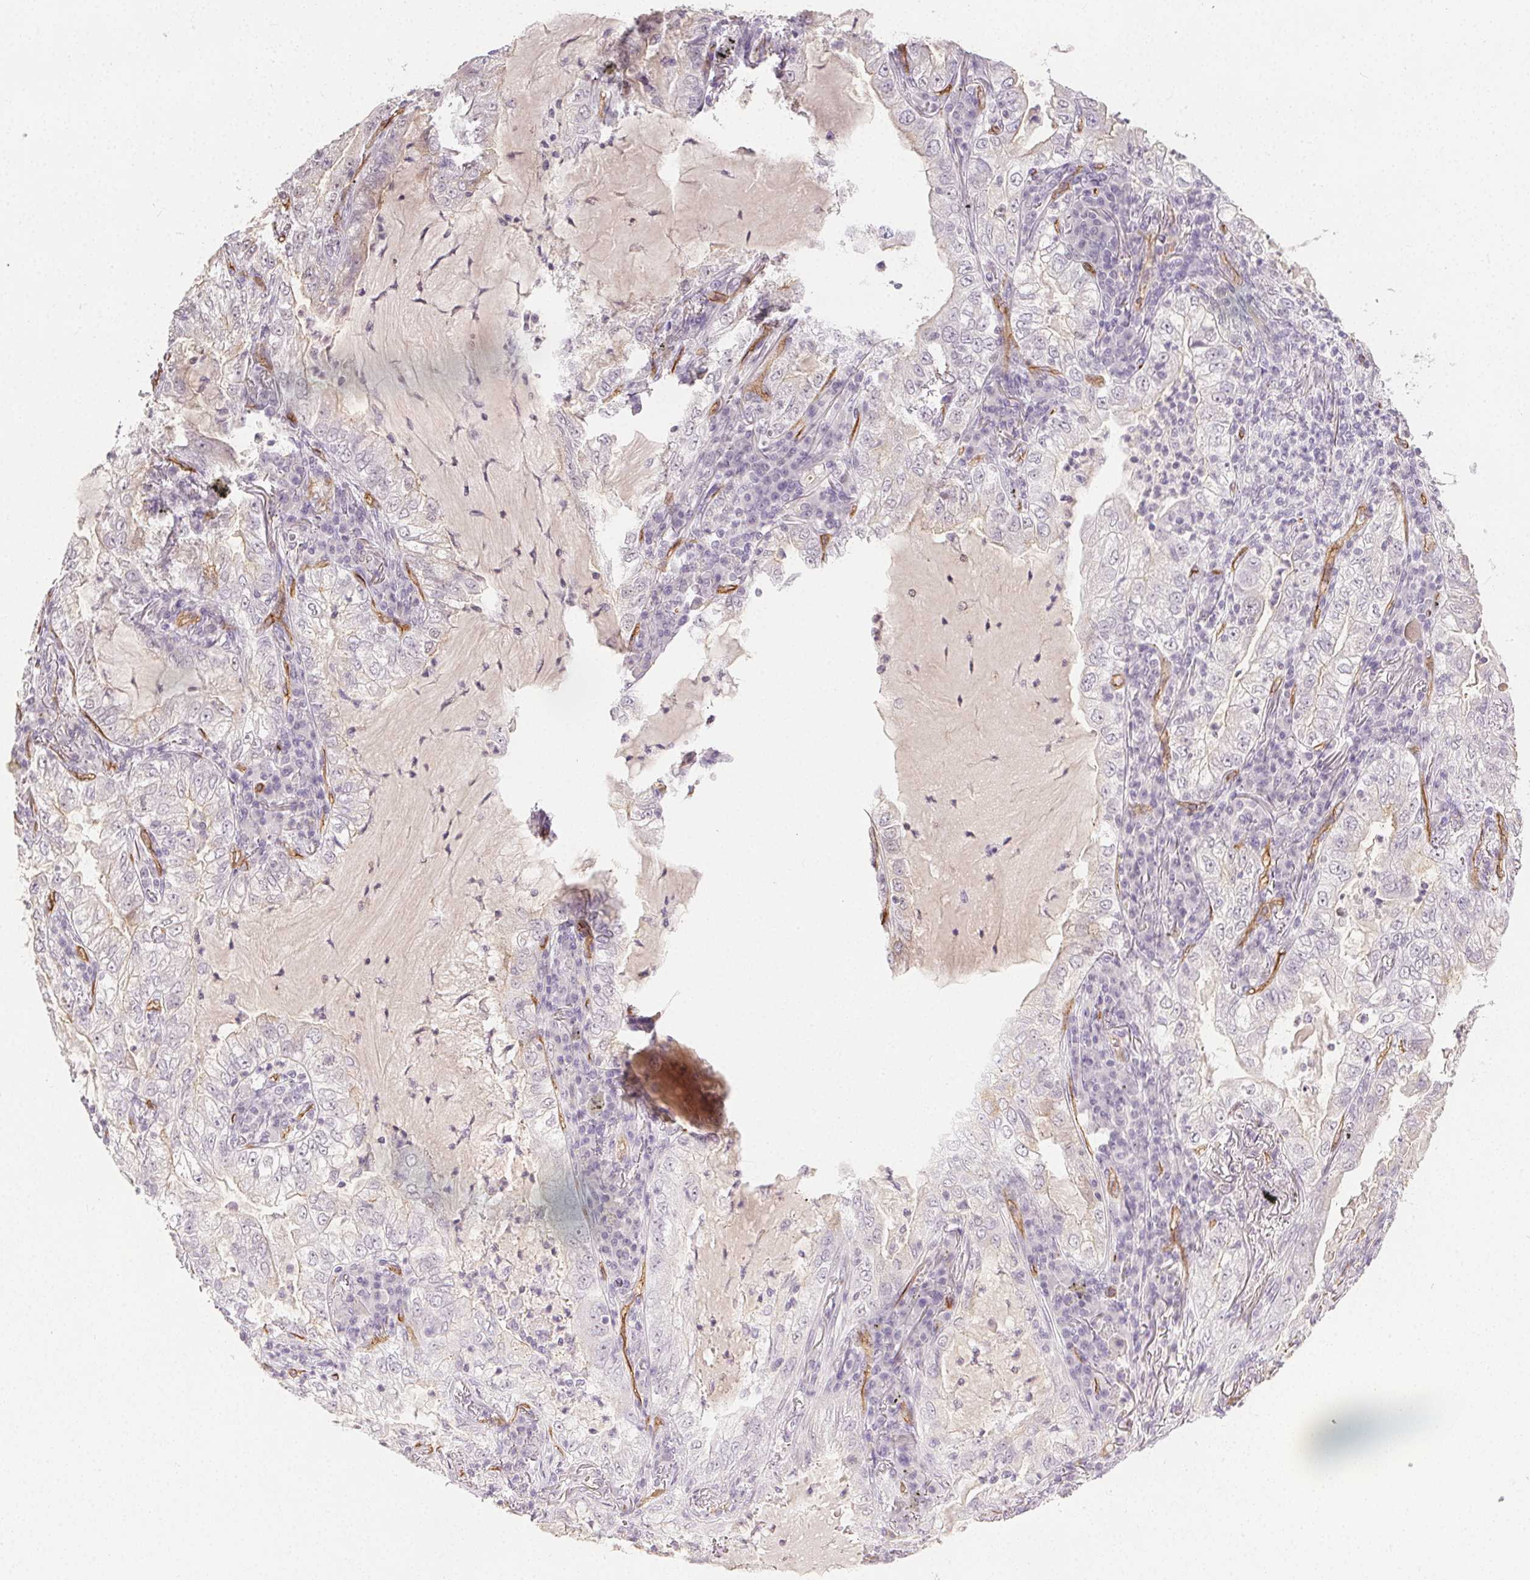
{"staining": {"intensity": "negative", "quantity": "none", "location": "none"}, "tissue": "lung cancer", "cell_type": "Tumor cells", "image_type": "cancer", "snomed": [{"axis": "morphology", "description": "Adenocarcinoma, NOS"}, {"axis": "topography", "description": "Lung"}], "caption": "This is an IHC histopathology image of adenocarcinoma (lung). There is no expression in tumor cells.", "gene": "PODXL", "patient": {"sex": "female", "age": 73}}